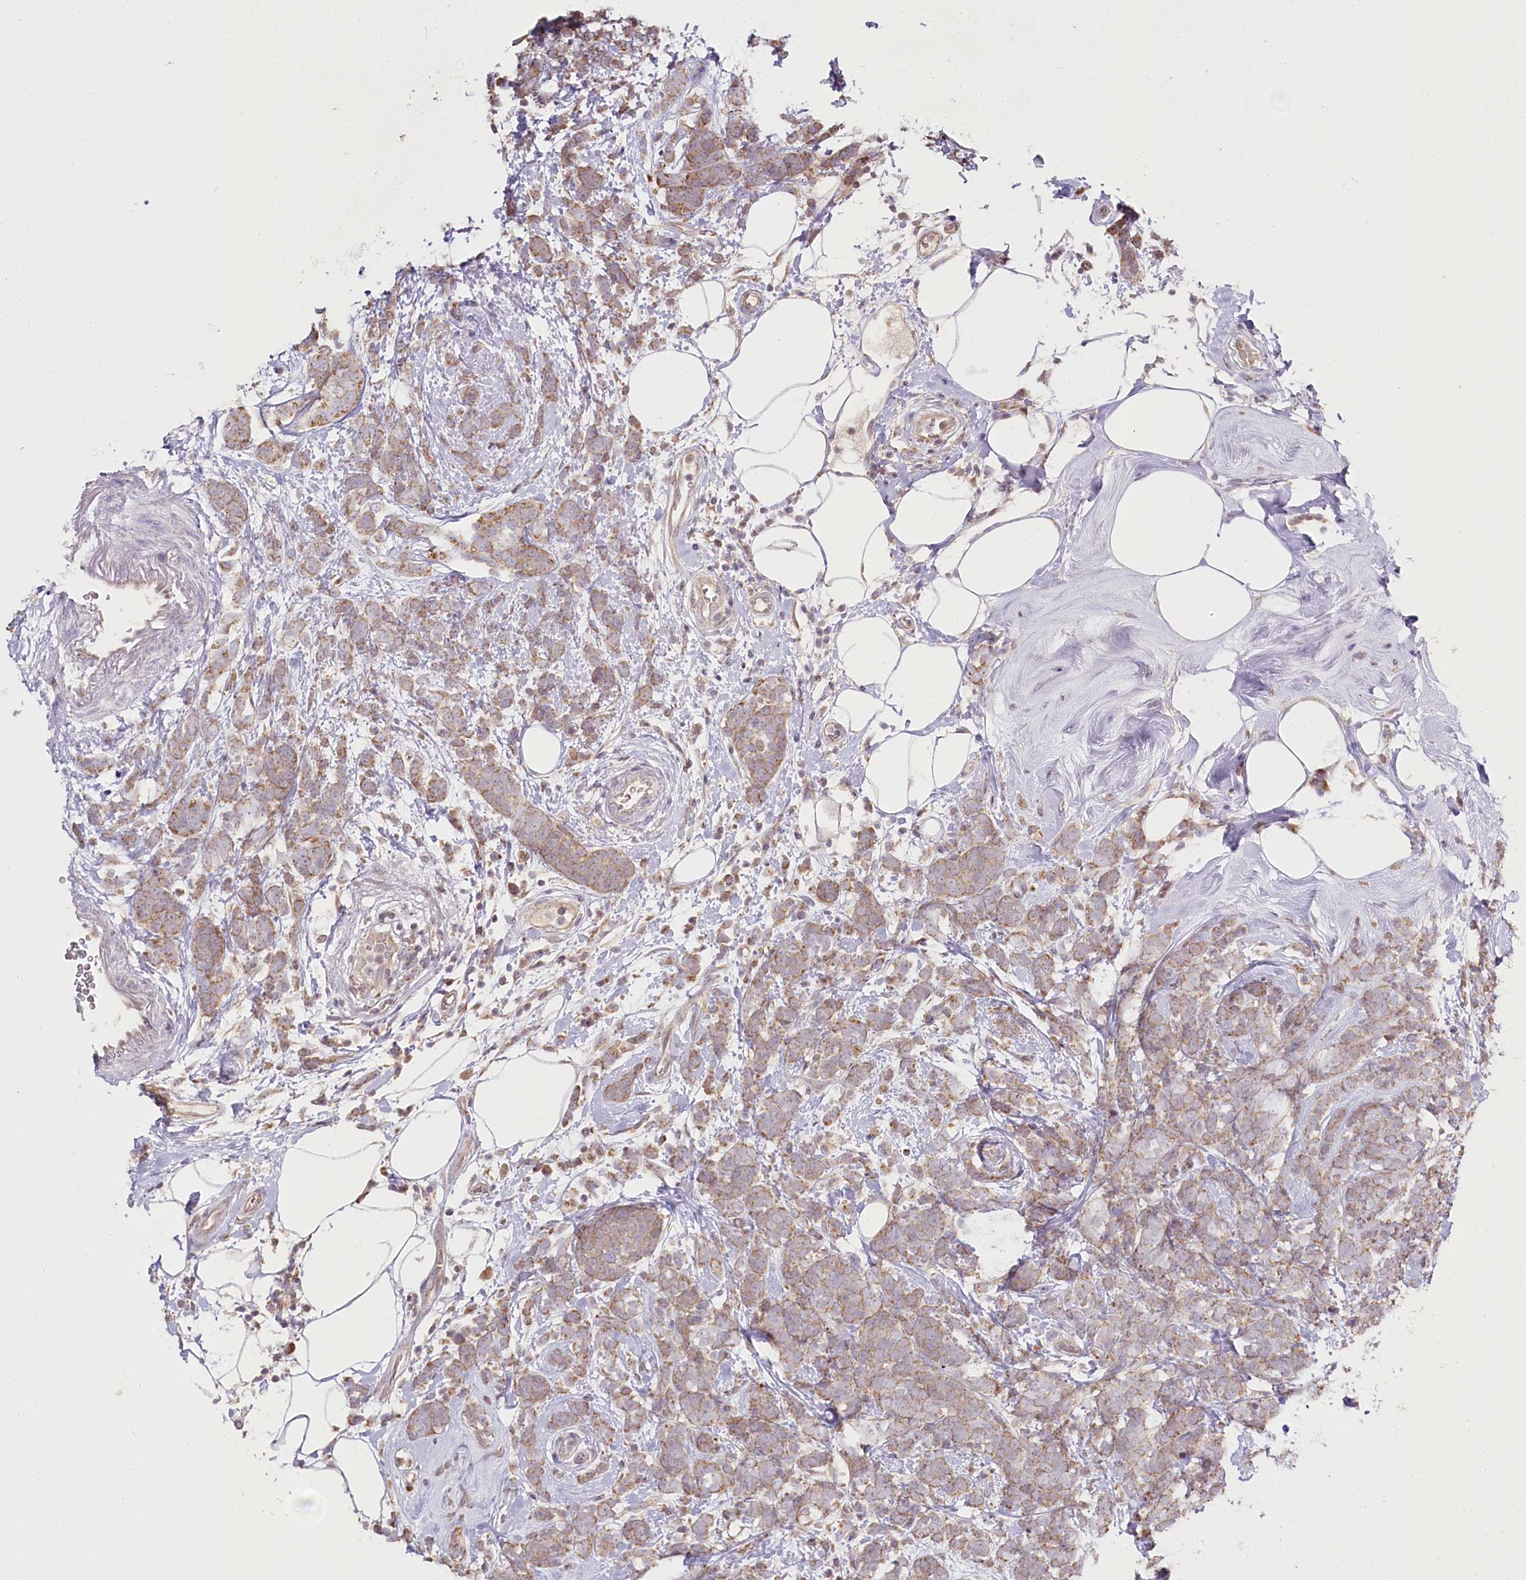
{"staining": {"intensity": "moderate", "quantity": ">75%", "location": "cytoplasmic/membranous"}, "tissue": "breast cancer", "cell_type": "Tumor cells", "image_type": "cancer", "snomed": [{"axis": "morphology", "description": "Lobular carcinoma"}, {"axis": "topography", "description": "Breast"}], "caption": "This is an image of IHC staining of lobular carcinoma (breast), which shows moderate expression in the cytoplasmic/membranous of tumor cells.", "gene": "ACOX2", "patient": {"sex": "female", "age": 58}}